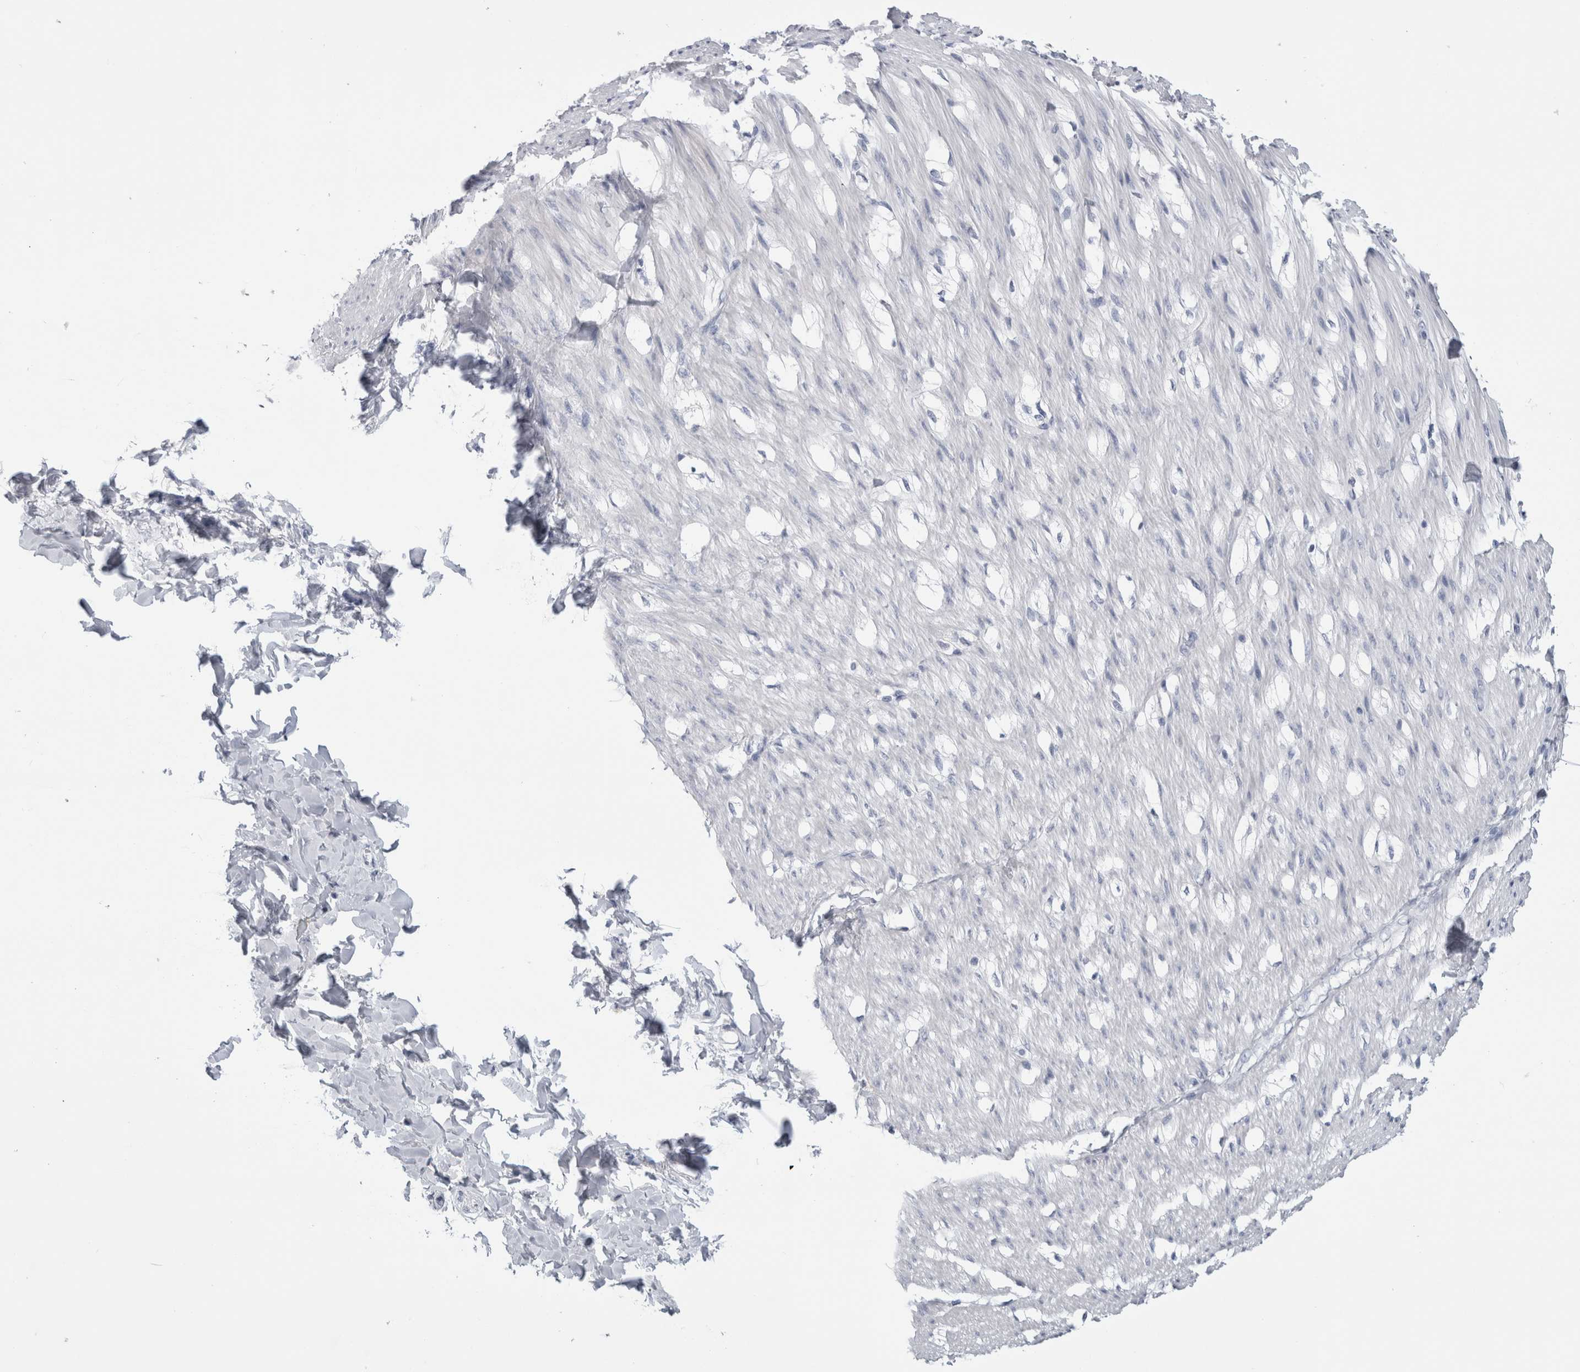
{"staining": {"intensity": "negative", "quantity": "none", "location": "none"}, "tissue": "smooth muscle", "cell_type": "Smooth muscle cells", "image_type": "normal", "snomed": [{"axis": "morphology", "description": "Normal tissue, NOS"}, {"axis": "morphology", "description": "Adenocarcinoma, NOS"}, {"axis": "topography", "description": "Smooth muscle"}, {"axis": "topography", "description": "Colon"}], "caption": "Human smooth muscle stained for a protein using immunohistochemistry (IHC) demonstrates no expression in smooth muscle cells.", "gene": "ADAM2", "patient": {"sex": "male", "age": 14}}